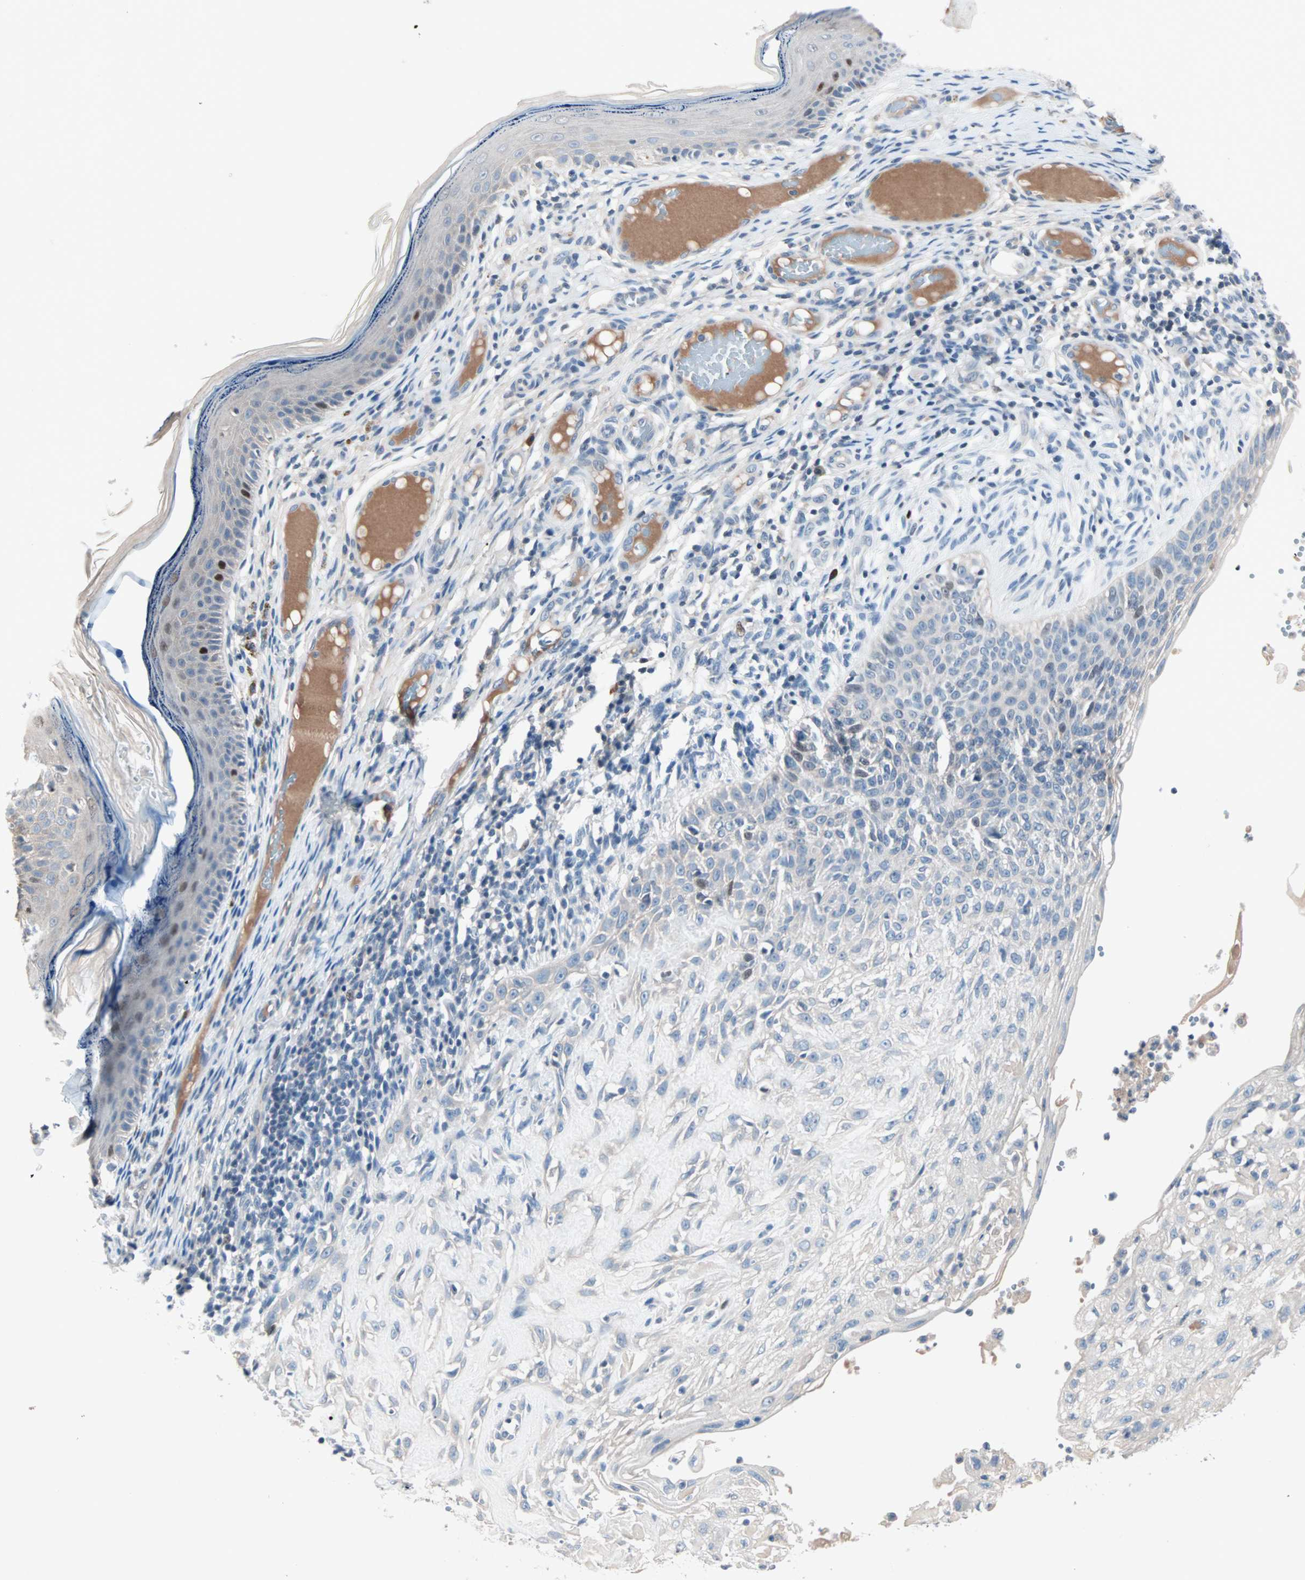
{"staining": {"intensity": "moderate", "quantity": "<25%", "location": "nuclear"}, "tissue": "skin cancer", "cell_type": "Tumor cells", "image_type": "cancer", "snomed": [{"axis": "morphology", "description": "Normal tissue, NOS"}, {"axis": "morphology", "description": "Basal cell carcinoma"}, {"axis": "topography", "description": "Skin"}], "caption": "Immunohistochemistry (DAB (3,3'-diaminobenzidine)) staining of human skin cancer shows moderate nuclear protein positivity in approximately <25% of tumor cells. (brown staining indicates protein expression, while blue staining denotes nuclei).", "gene": "CCNE2", "patient": {"sex": "male", "age": 87}}